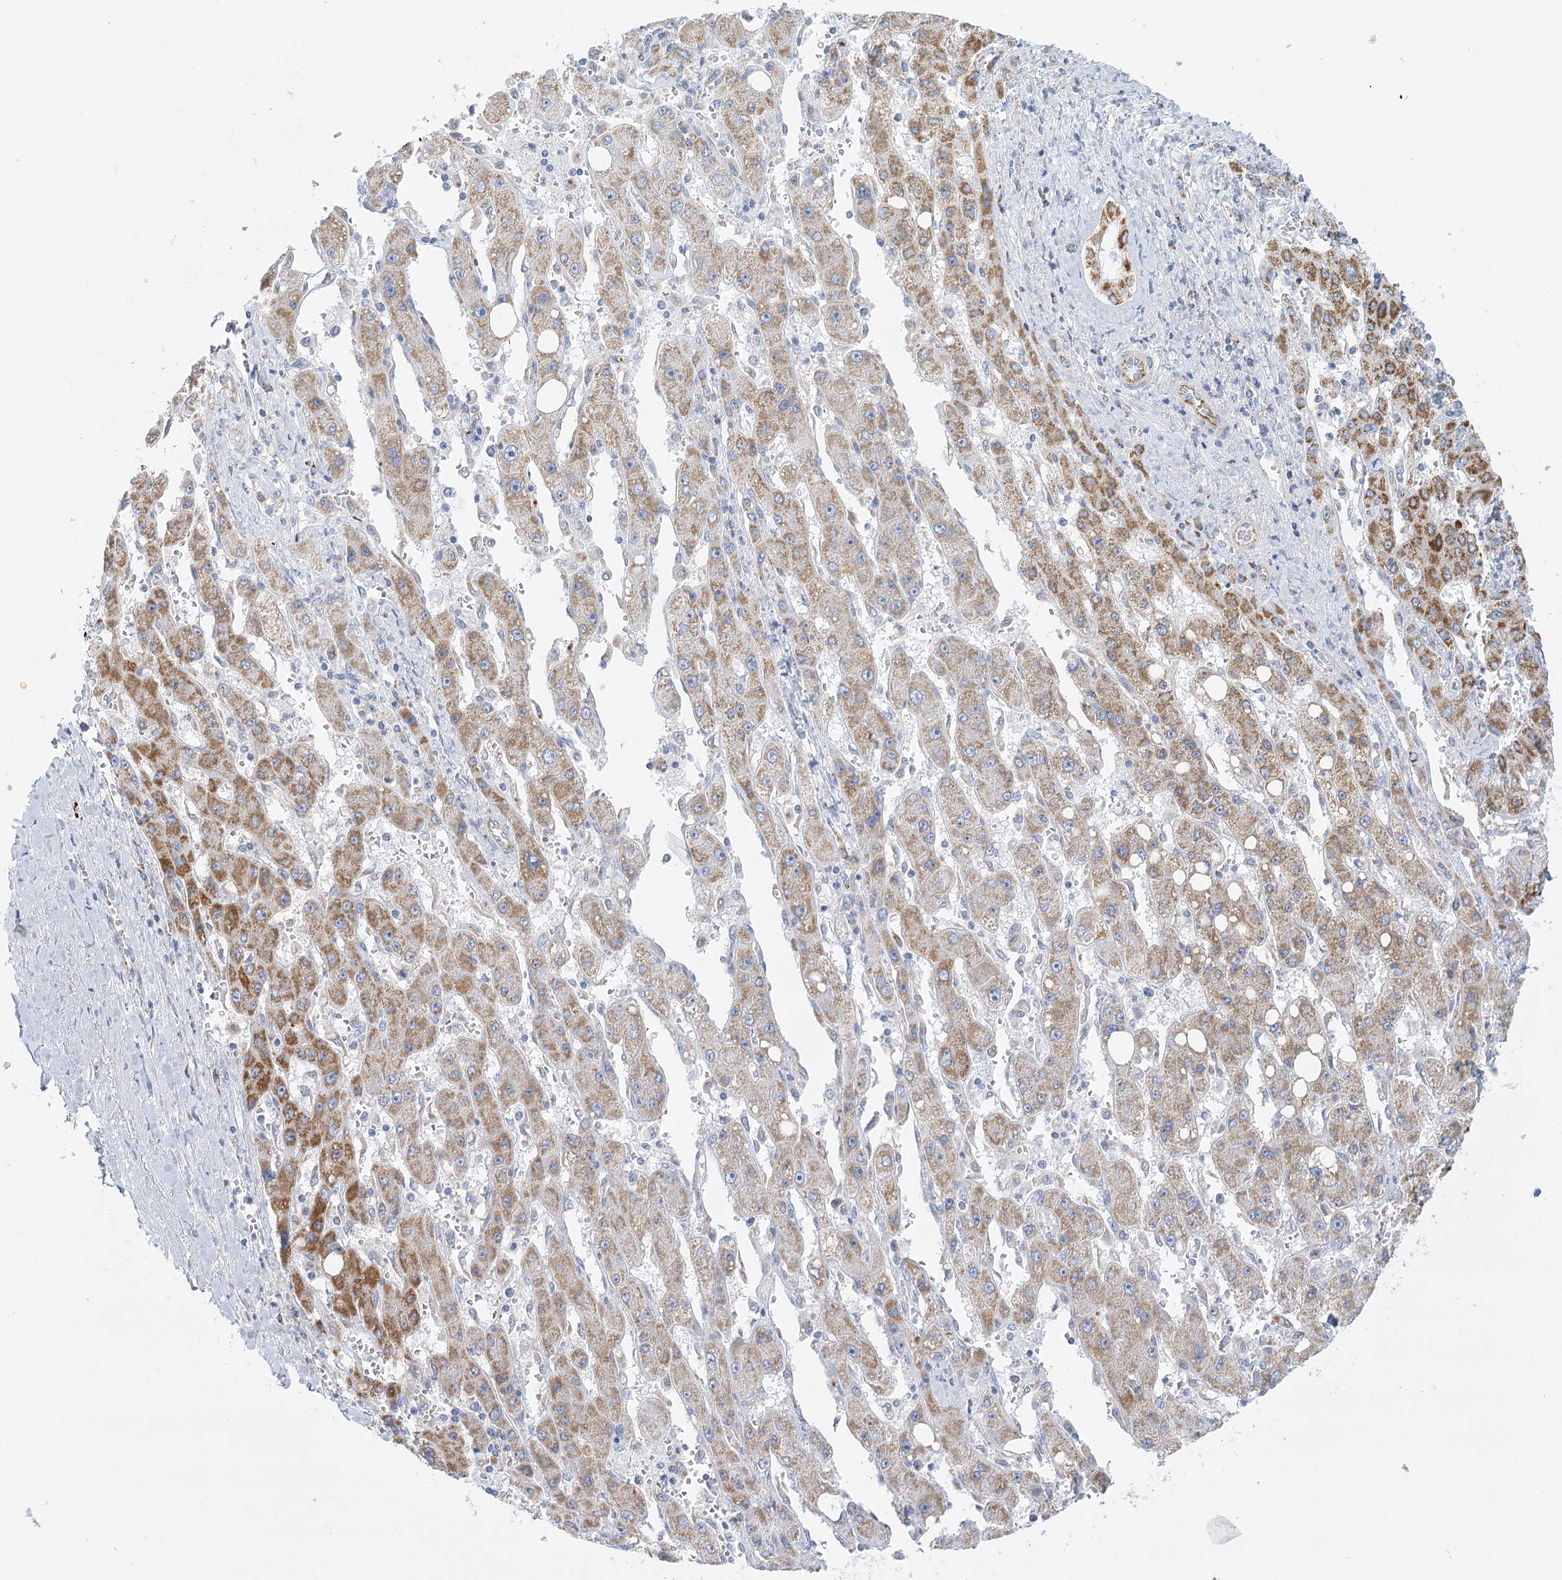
{"staining": {"intensity": "moderate", "quantity": ">75%", "location": "cytoplasmic/membranous"}, "tissue": "liver cancer", "cell_type": "Tumor cells", "image_type": "cancer", "snomed": [{"axis": "morphology", "description": "Carcinoma, Hepatocellular, NOS"}, {"axis": "topography", "description": "Liver"}], "caption": "An image of human liver cancer (hepatocellular carcinoma) stained for a protein reveals moderate cytoplasmic/membranous brown staining in tumor cells. The staining was performed using DAB to visualize the protein expression in brown, while the nuclei were stained in blue with hematoxylin (Magnification: 20x).", "gene": "DHTKD1", "patient": {"sex": "female", "age": 73}}